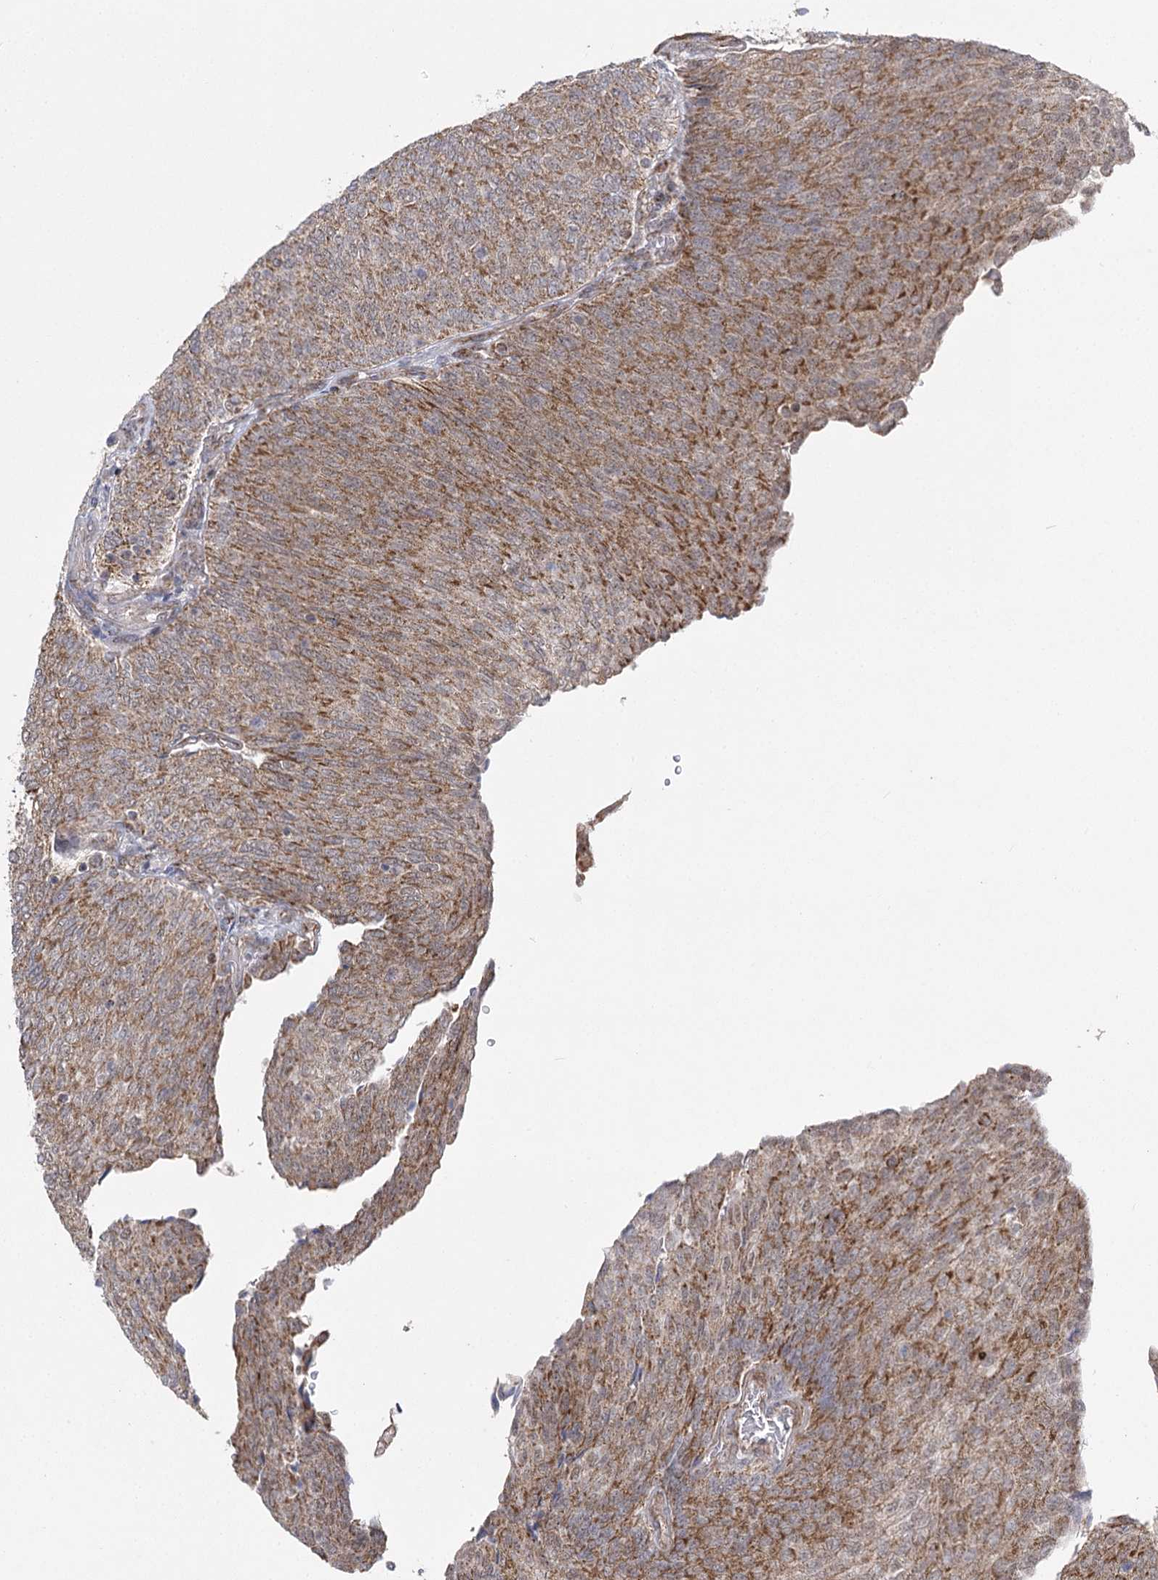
{"staining": {"intensity": "moderate", "quantity": ">75%", "location": "cytoplasmic/membranous"}, "tissue": "urothelial cancer", "cell_type": "Tumor cells", "image_type": "cancer", "snomed": [{"axis": "morphology", "description": "Urothelial carcinoma, Low grade"}, {"axis": "topography", "description": "Urinary bladder"}], "caption": "Approximately >75% of tumor cells in urothelial carcinoma (low-grade) show moderate cytoplasmic/membranous protein staining as visualized by brown immunohistochemical staining.", "gene": "SLC4A1AP", "patient": {"sex": "female", "age": 79}}